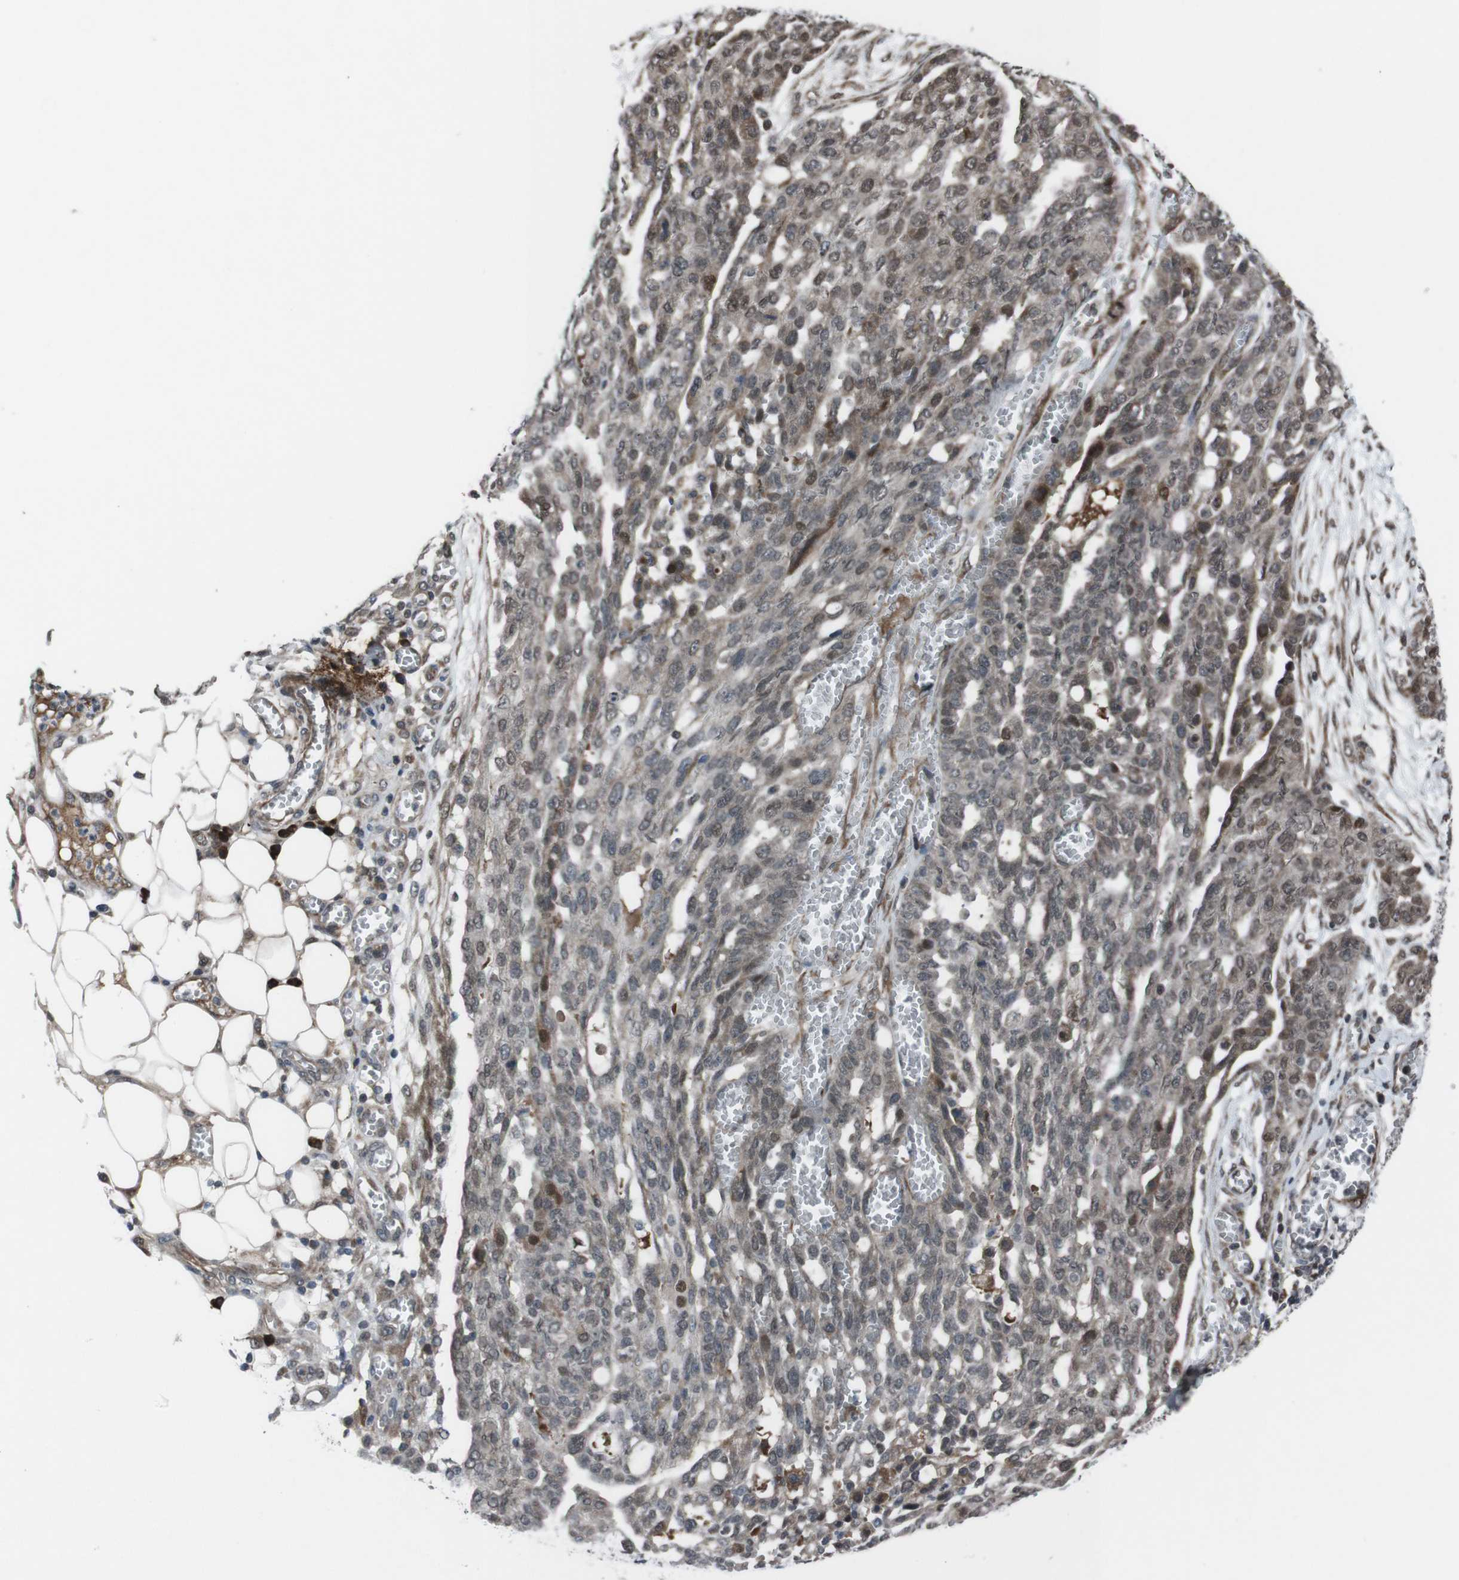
{"staining": {"intensity": "weak", "quantity": ">75%", "location": "cytoplasmic/membranous,nuclear"}, "tissue": "ovarian cancer", "cell_type": "Tumor cells", "image_type": "cancer", "snomed": [{"axis": "morphology", "description": "Cystadenocarcinoma, serous, NOS"}, {"axis": "topography", "description": "Soft tissue"}, {"axis": "topography", "description": "Ovary"}], "caption": "Immunohistochemistry of ovarian cancer (serous cystadenocarcinoma) reveals low levels of weak cytoplasmic/membranous and nuclear expression in about >75% of tumor cells.", "gene": "SS18L1", "patient": {"sex": "female", "age": 57}}